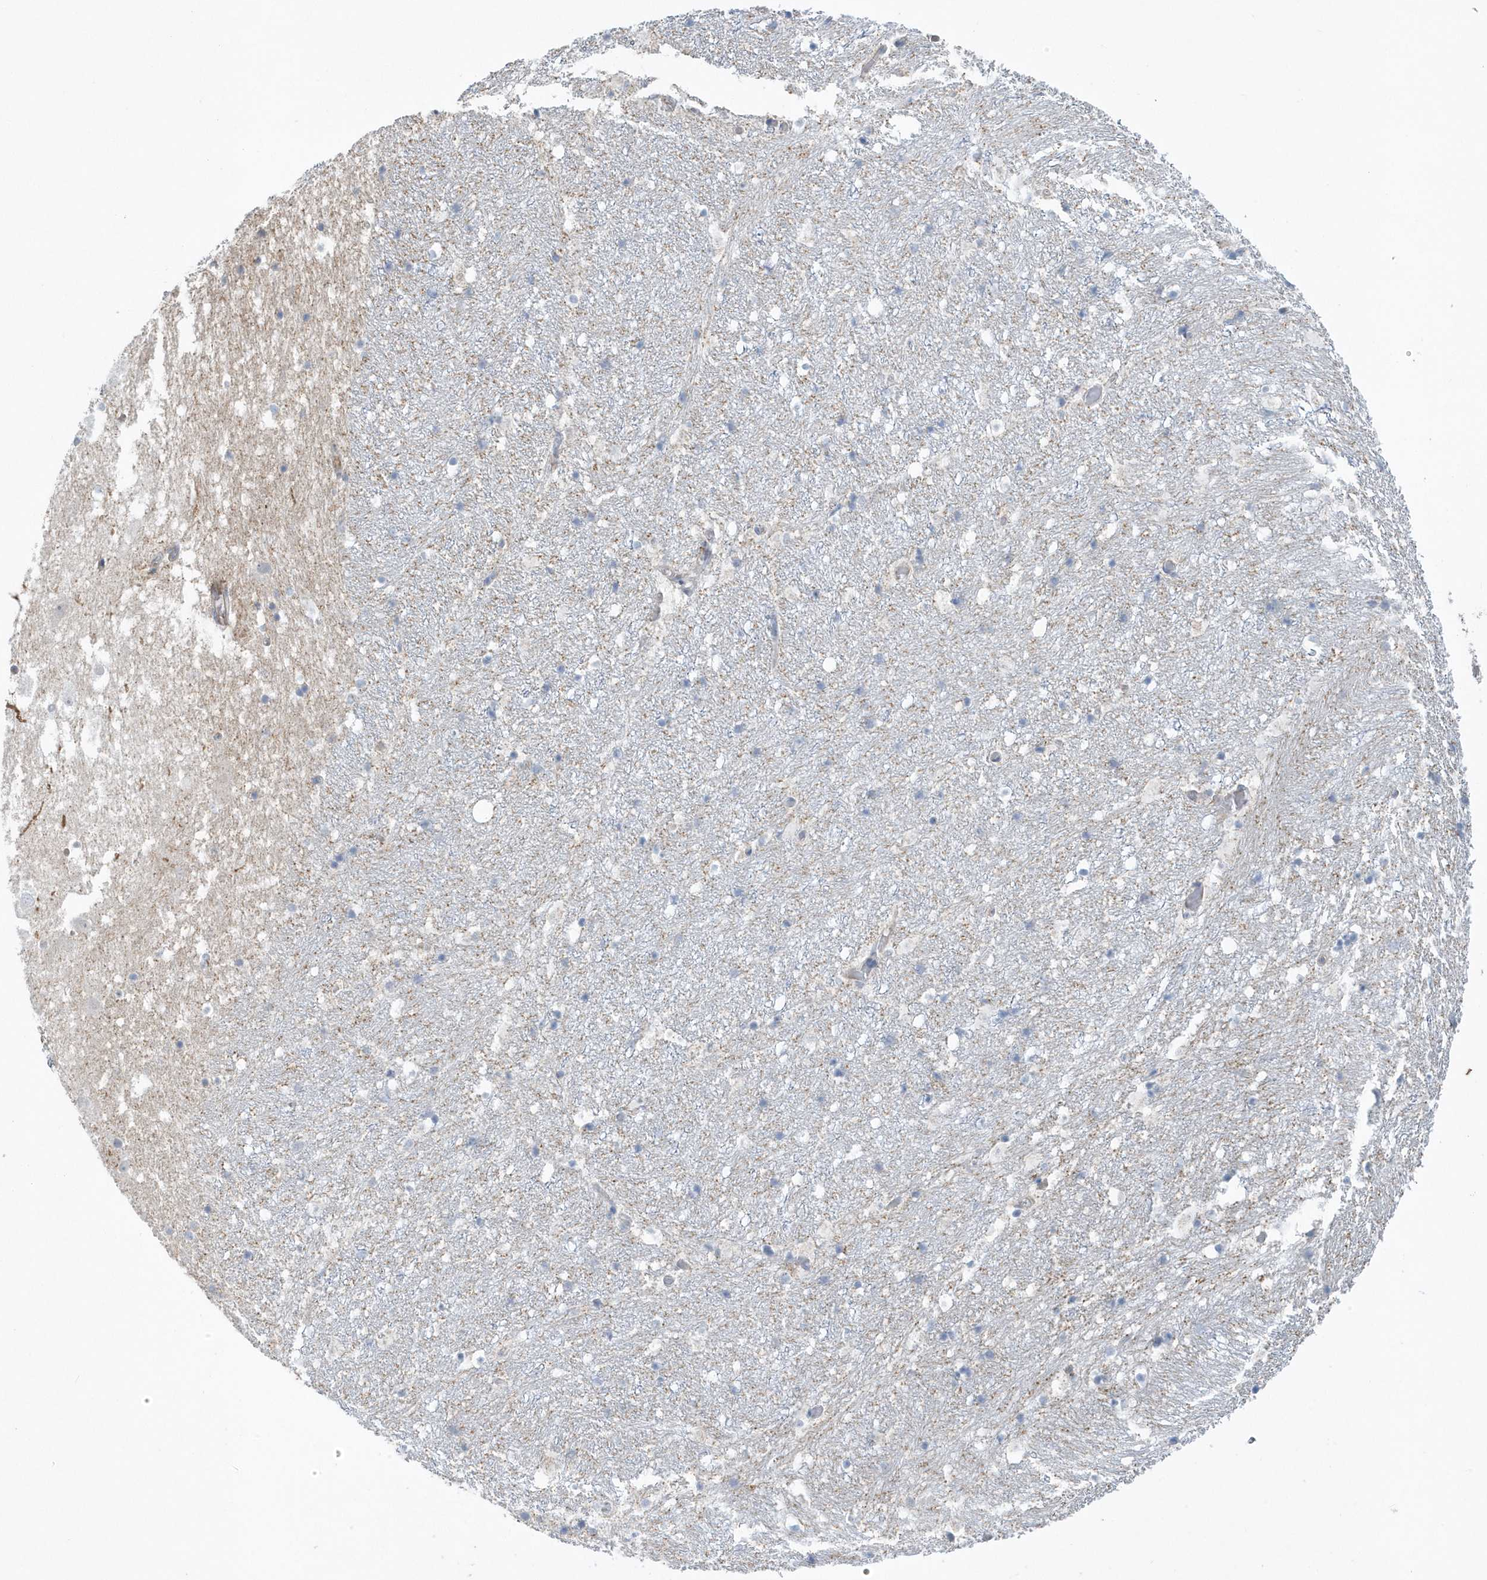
{"staining": {"intensity": "negative", "quantity": "none", "location": "none"}, "tissue": "hippocampus", "cell_type": "Glial cells", "image_type": "normal", "snomed": [{"axis": "morphology", "description": "Normal tissue, NOS"}, {"axis": "topography", "description": "Hippocampus"}], "caption": "Hippocampus stained for a protein using immunohistochemistry reveals no expression glial cells.", "gene": "RAB17", "patient": {"sex": "female", "age": 52}}